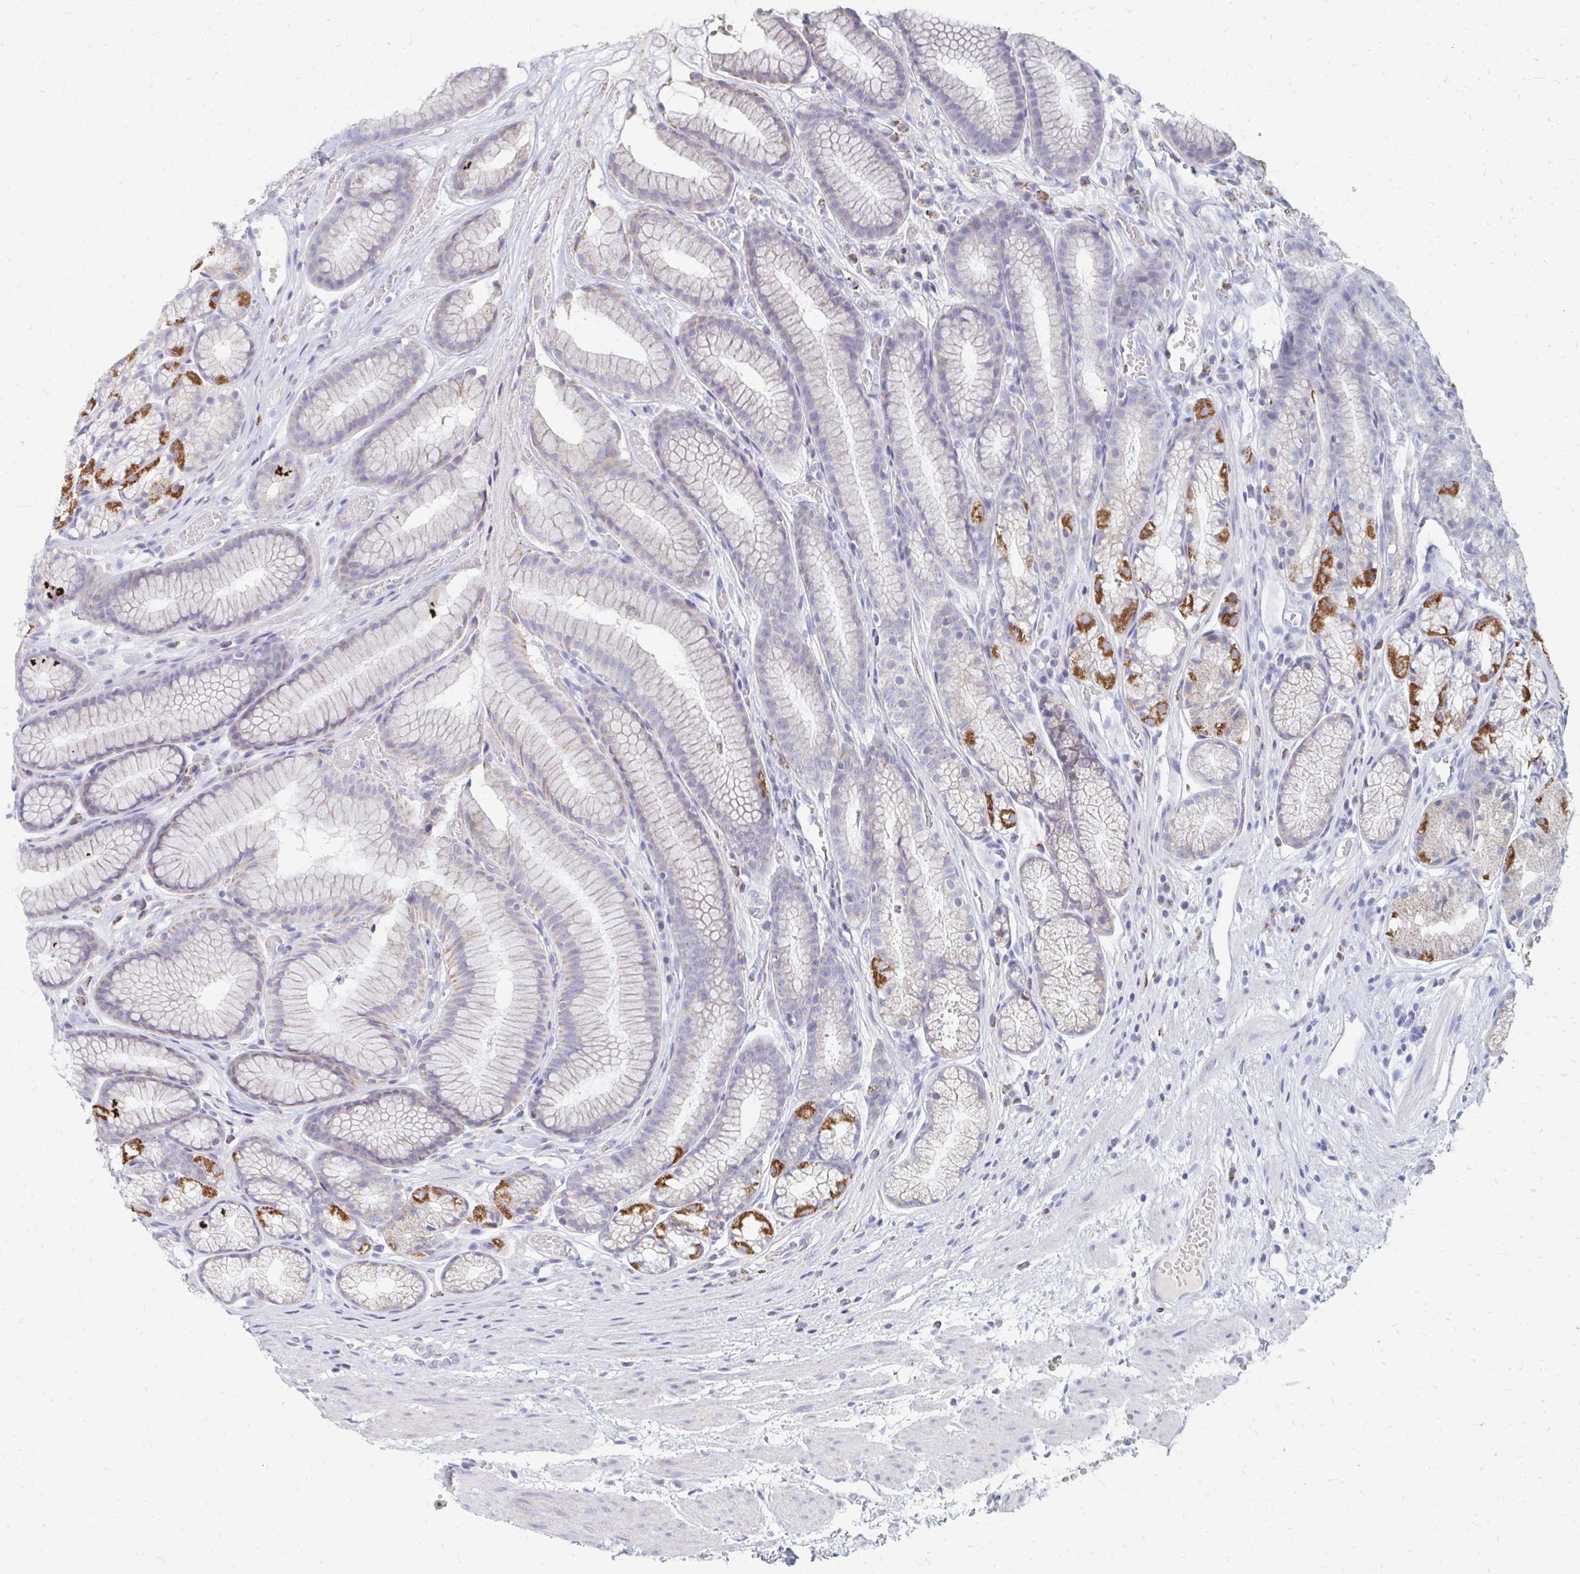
{"staining": {"intensity": "strong", "quantity": "25%-75%", "location": "cytoplasmic/membranous"}, "tissue": "stomach", "cell_type": "Glandular cells", "image_type": "normal", "snomed": [{"axis": "morphology", "description": "Normal tissue, NOS"}, {"axis": "topography", "description": "Smooth muscle"}, {"axis": "topography", "description": "Stomach"}], "caption": "Brown immunohistochemical staining in normal human stomach reveals strong cytoplasmic/membranous staining in approximately 25%-75% of glandular cells.", "gene": "OR10V1", "patient": {"sex": "male", "age": 70}}